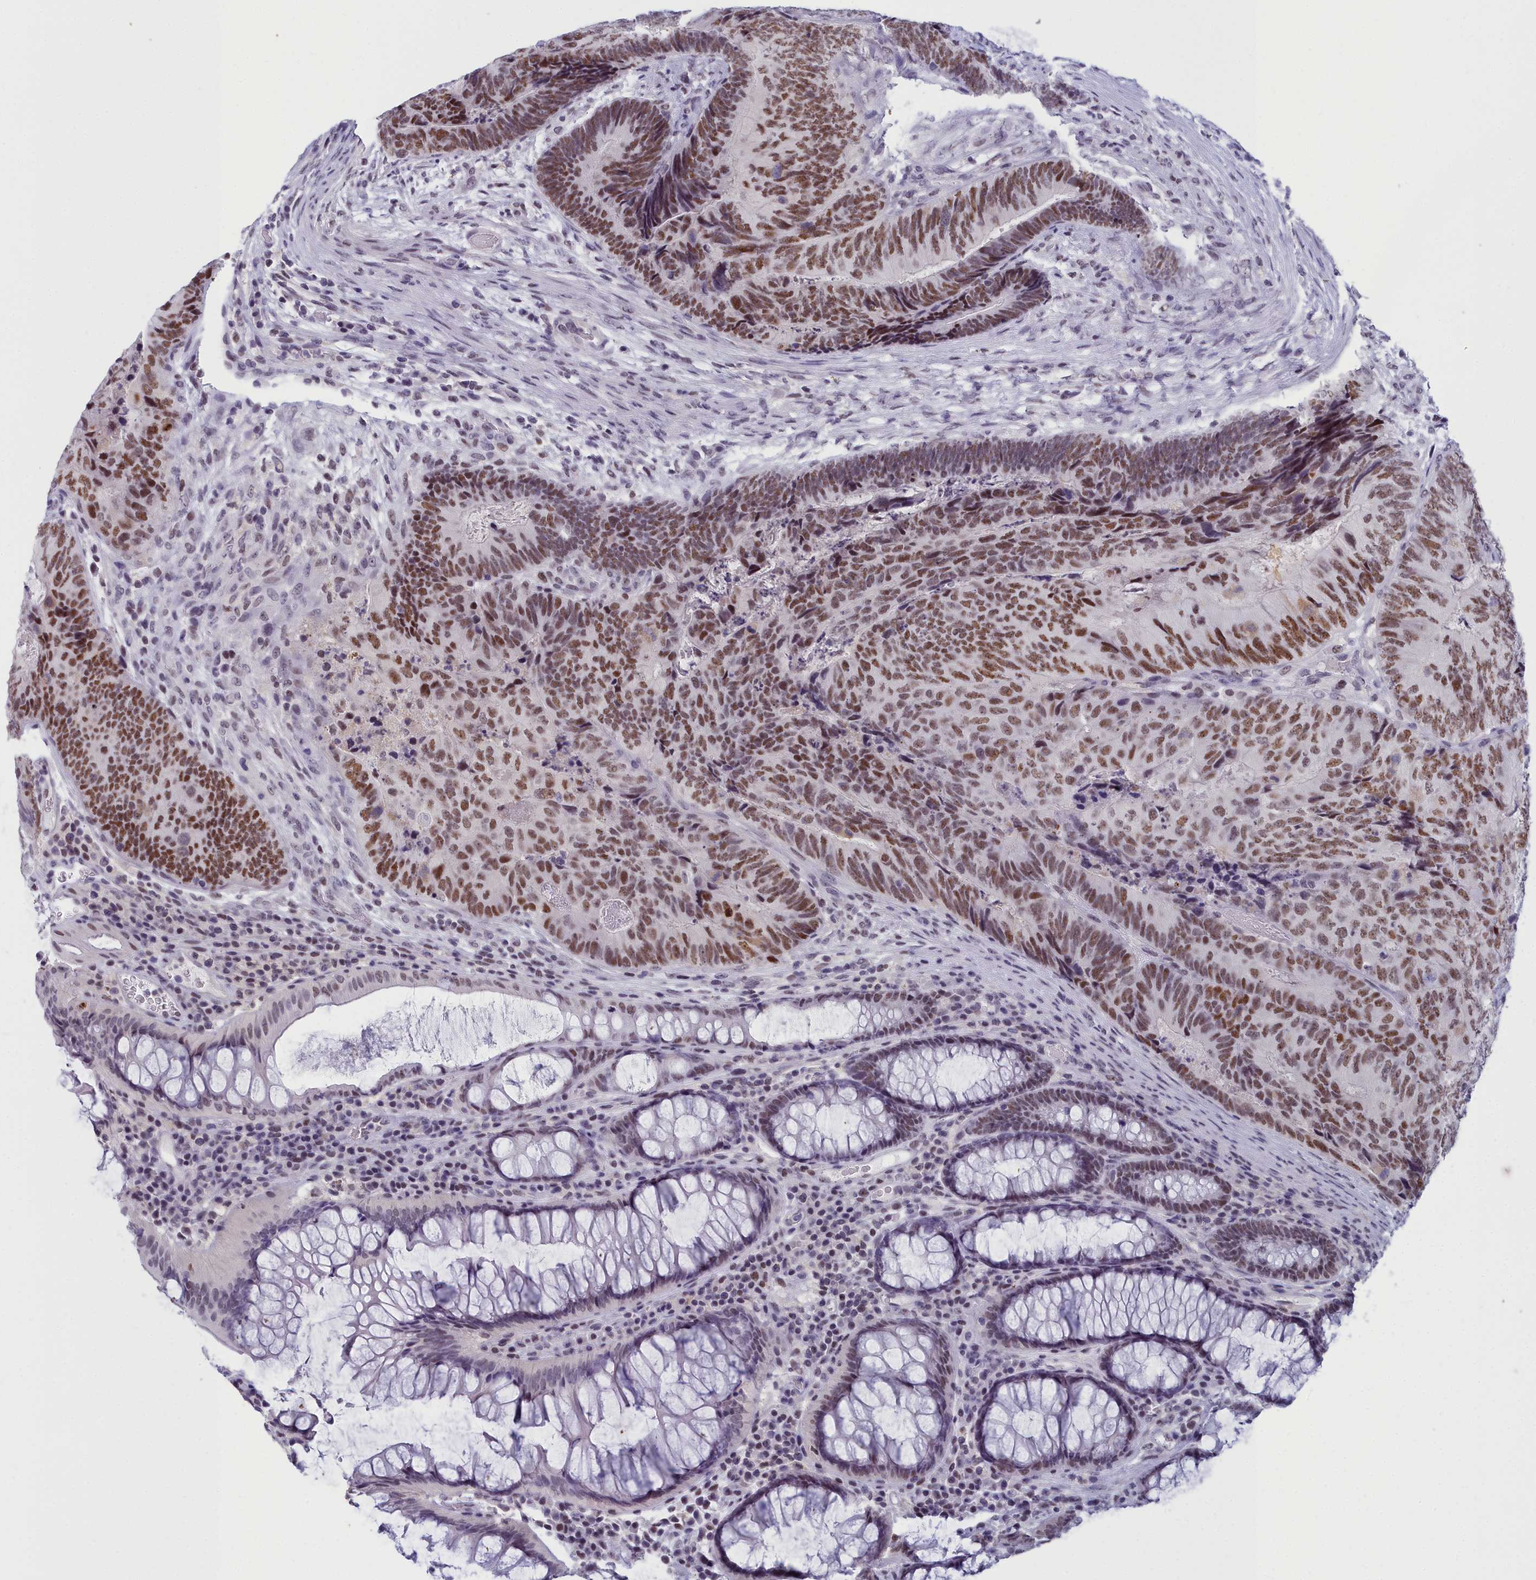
{"staining": {"intensity": "moderate", "quantity": ">75%", "location": "nuclear"}, "tissue": "colorectal cancer", "cell_type": "Tumor cells", "image_type": "cancer", "snomed": [{"axis": "morphology", "description": "Adenocarcinoma, NOS"}, {"axis": "topography", "description": "Colon"}], "caption": "There is medium levels of moderate nuclear positivity in tumor cells of colorectal adenocarcinoma, as demonstrated by immunohistochemical staining (brown color).", "gene": "CCDC97", "patient": {"sex": "female", "age": 67}}